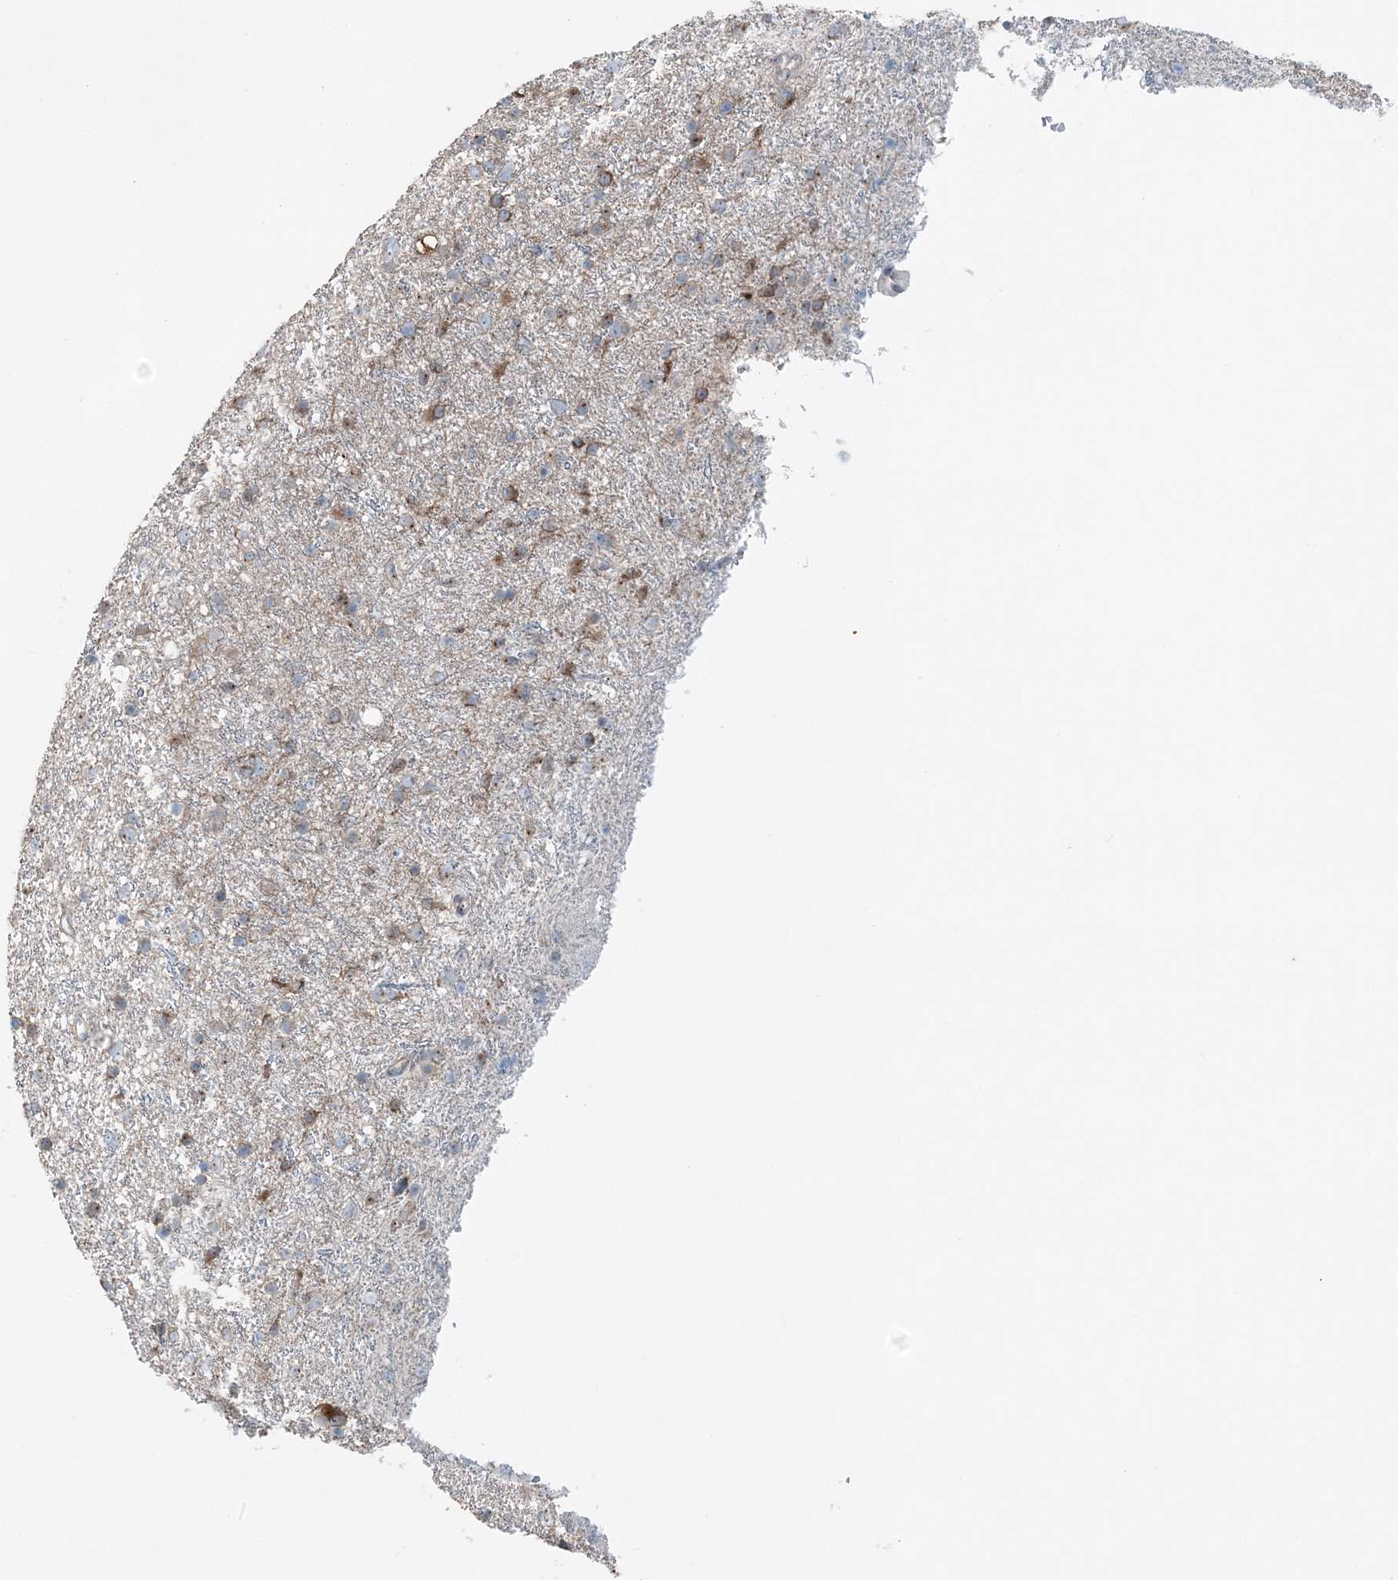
{"staining": {"intensity": "moderate", "quantity": "25%-75%", "location": "cytoplasmic/membranous"}, "tissue": "glioma", "cell_type": "Tumor cells", "image_type": "cancer", "snomed": [{"axis": "morphology", "description": "Glioma, malignant, Low grade"}, {"axis": "topography", "description": "Cerebral cortex"}], "caption": "A high-resolution photomicrograph shows immunohistochemistry (IHC) staining of low-grade glioma (malignant), which reveals moderate cytoplasmic/membranous staining in approximately 25%-75% of tumor cells.", "gene": "KY", "patient": {"sex": "female", "age": 39}}